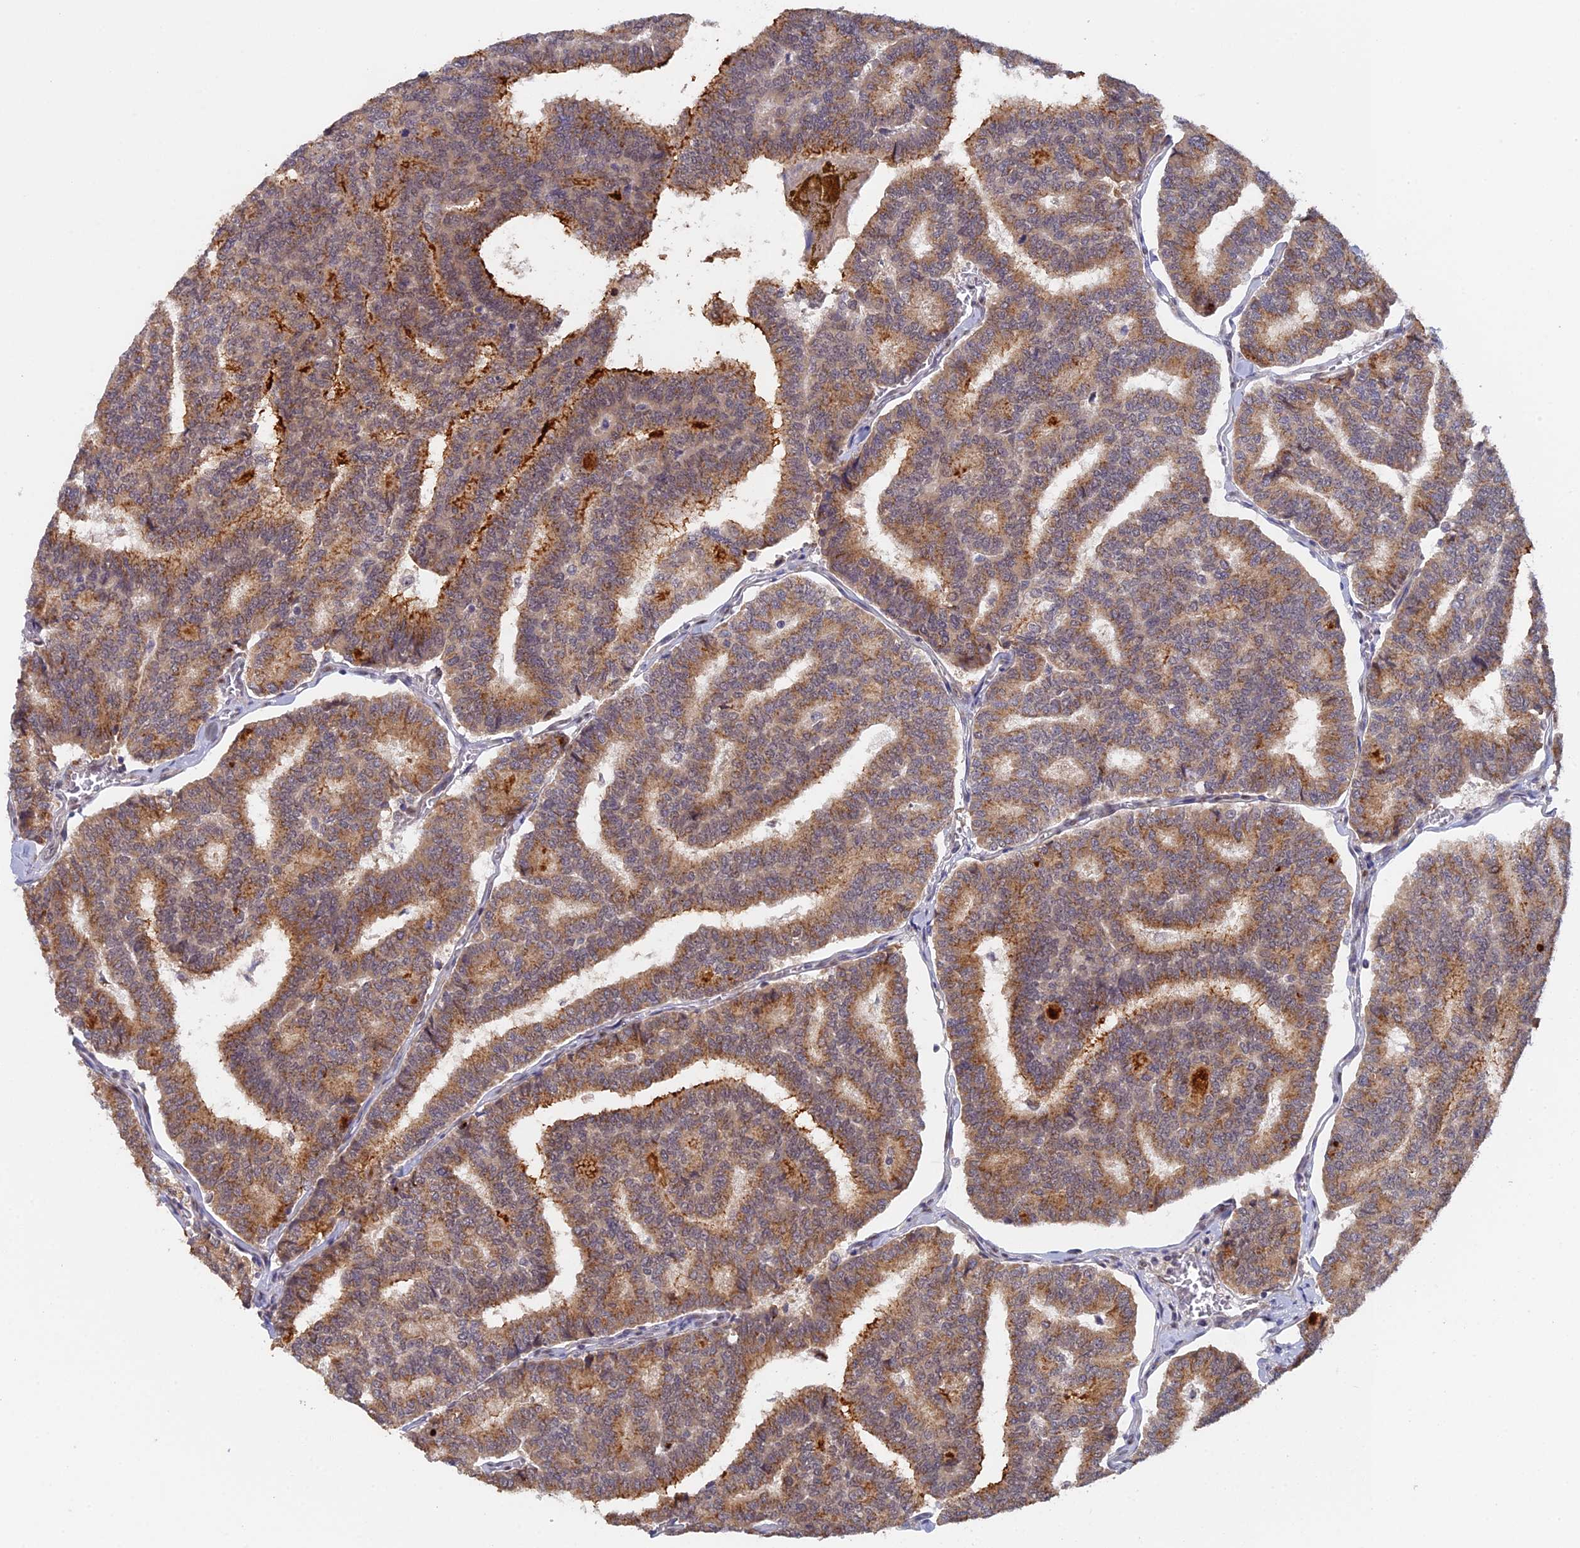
{"staining": {"intensity": "moderate", "quantity": ">75%", "location": "cytoplasmic/membranous"}, "tissue": "thyroid cancer", "cell_type": "Tumor cells", "image_type": "cancer", "snomed": [{"axis": "morphology", "description": "Papillary adenocarcinoma, NOS"}, {"axis": "topography", "description": "Thyroid gland"}], "caption": "Protein expression analysis of papillary adenocarcinoma (thyroid) exhibits moderate cytoplasmic/membranous expression in approximately >75% of tumor cells.", "gene": "SNX17", "patient": {"sex": "female", "age": 35}}